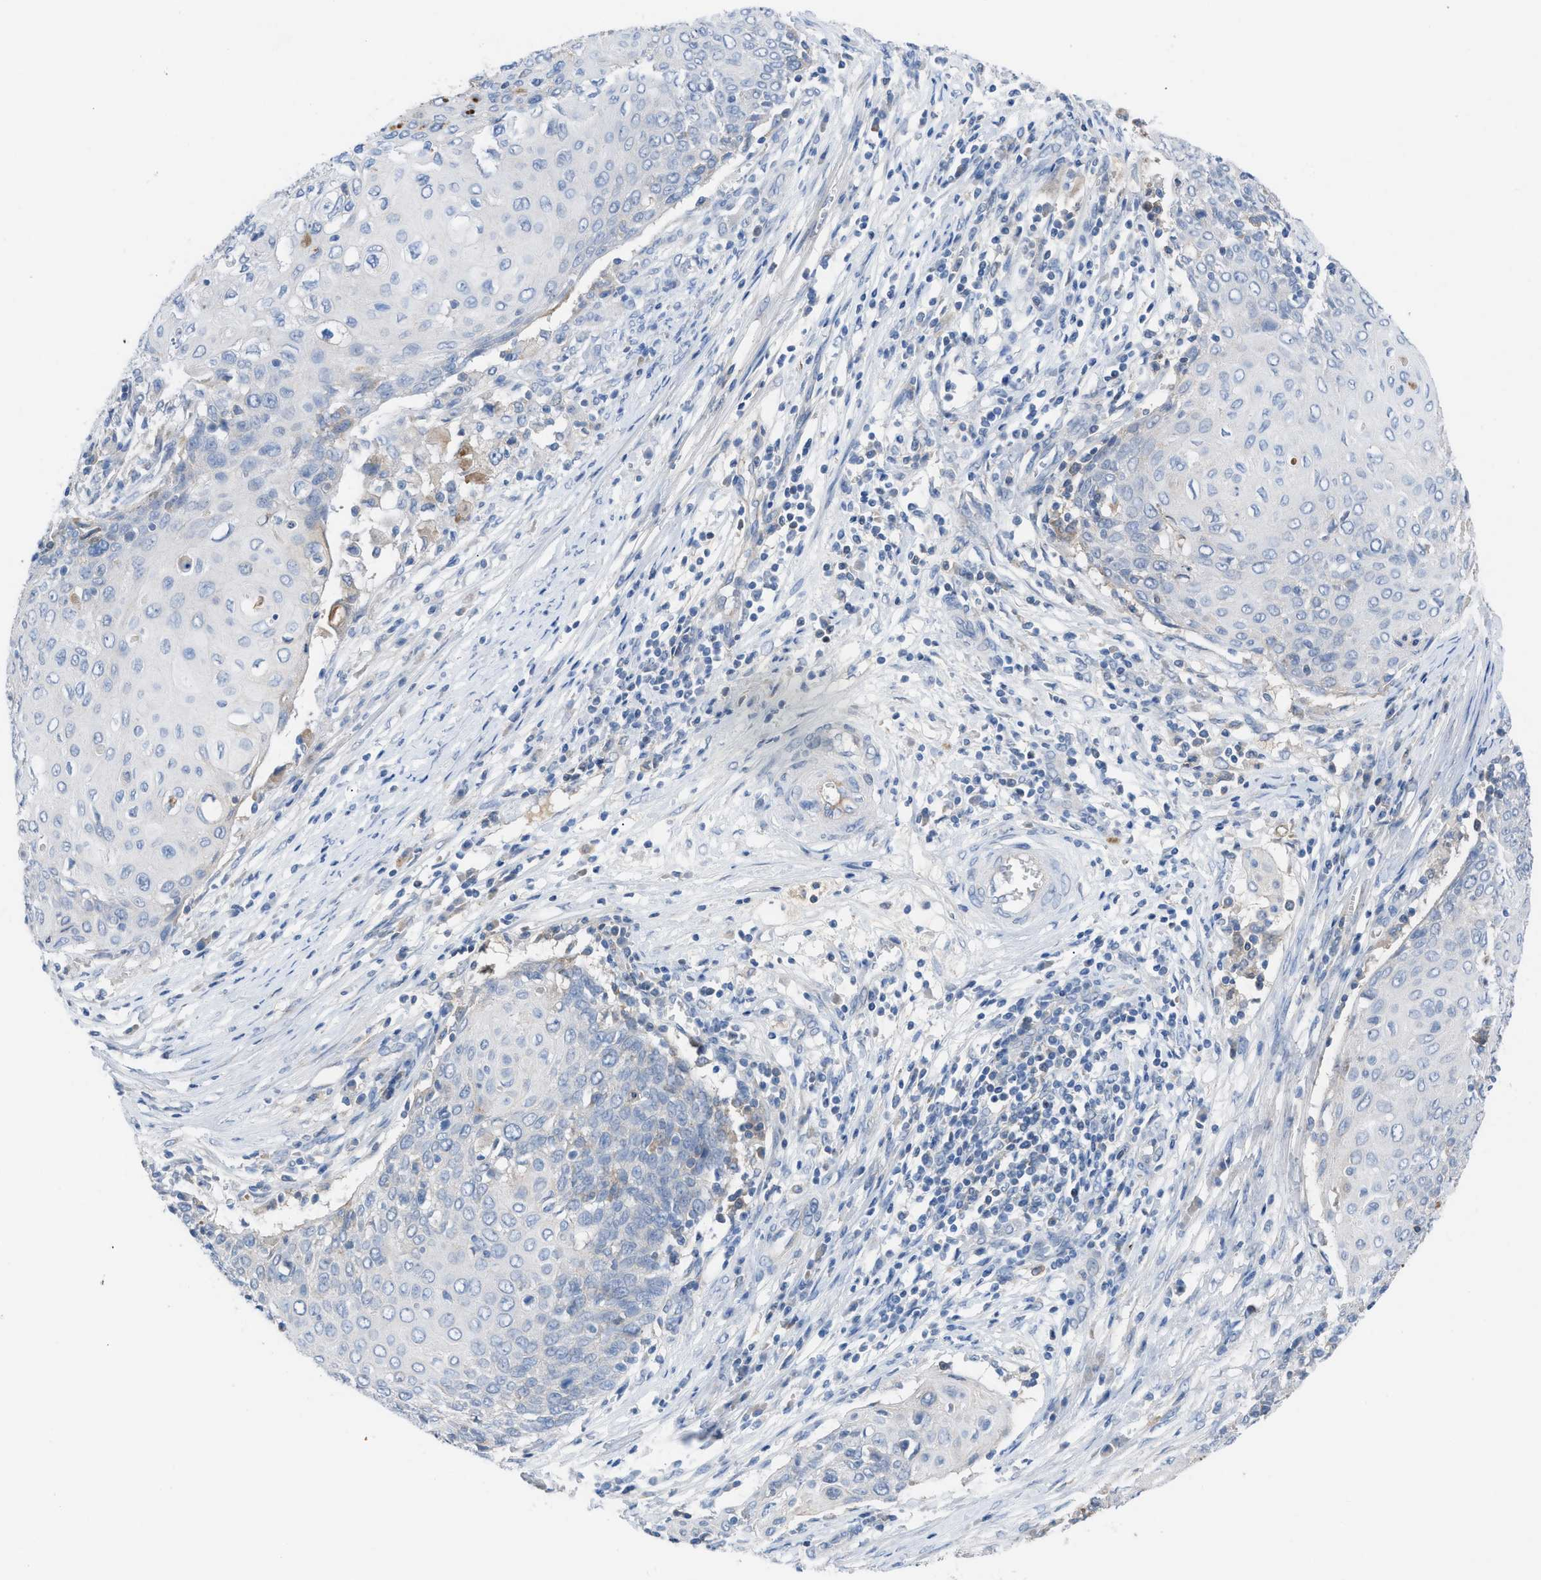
{"staining": {"intensity": "negative", "quantity": "none", "location": "none"}, "tissue": "cervical cancer", "cell_type": "Tumor cells", "image_type": "cancer", "snomed": [{"axis": "morphology", "description": "Squamous cell carcinoma, NOS"}, {"axis": "topography", "description": "Cervix"}], "caption": "The image displays no staining of tumor cells in cervical cancer.", "gene": "HPX", "patient": {"sex": "female", "age": 39}}